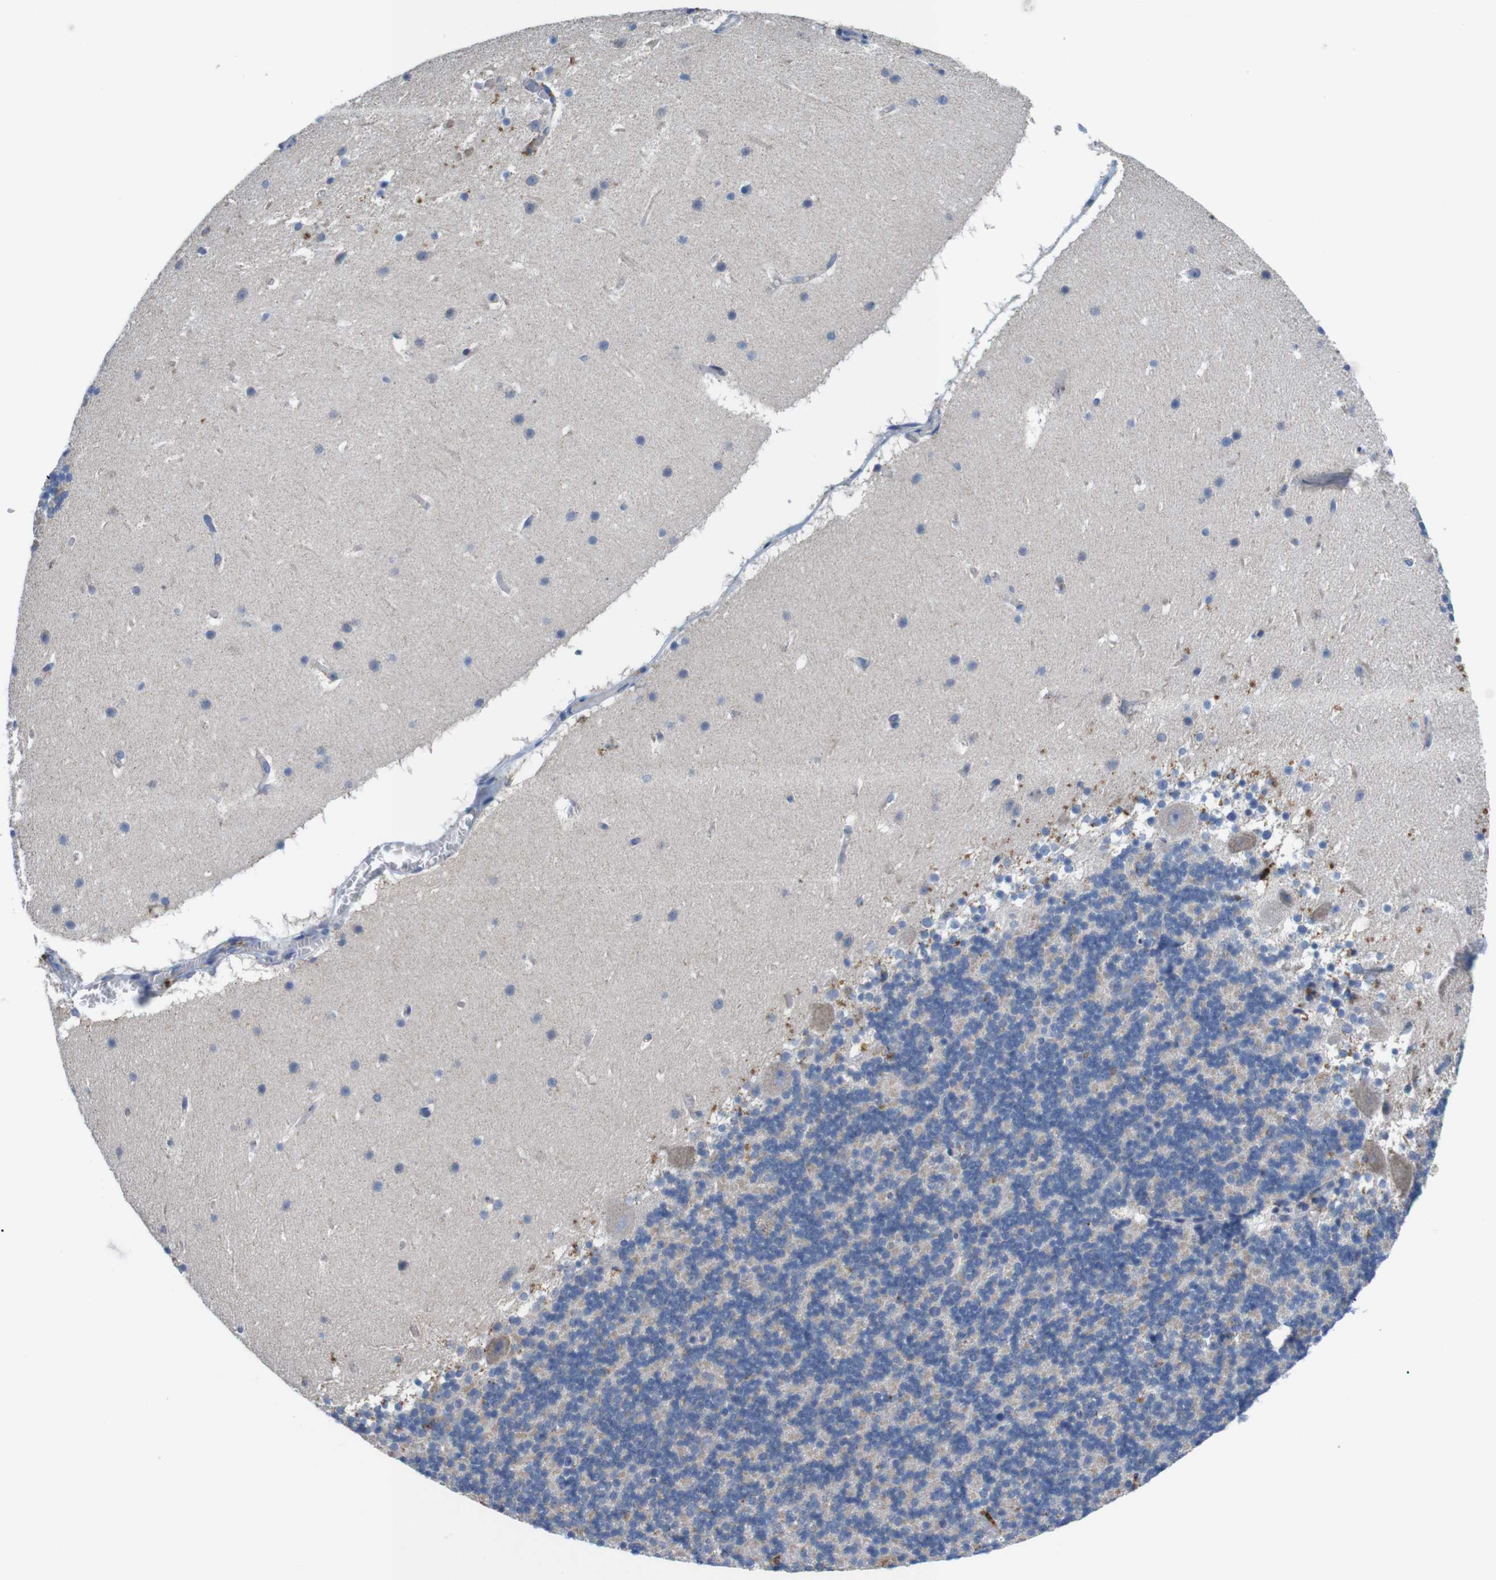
{"staining": {"intensity": "moderate", "quantity": "<25%", "location": "cytoplasmic/membranous"}, "tissue": "cerebellum", "cell_type": "Cells in granular layer", "image_type": "normal", "snomed": [{"axis": "morphology", "description": "Normal tissue, NOS"}, {"axis": "topography", "description": "Cerebellum"}], "caption": "Immunohistochemical staining of normal cerebellum reveals moderate cytoplasmic/membranous protein staining in about <25% of cells in granular layer.", "gene": "F2RL1", "patient": {"sex": "male", "age": 45}}